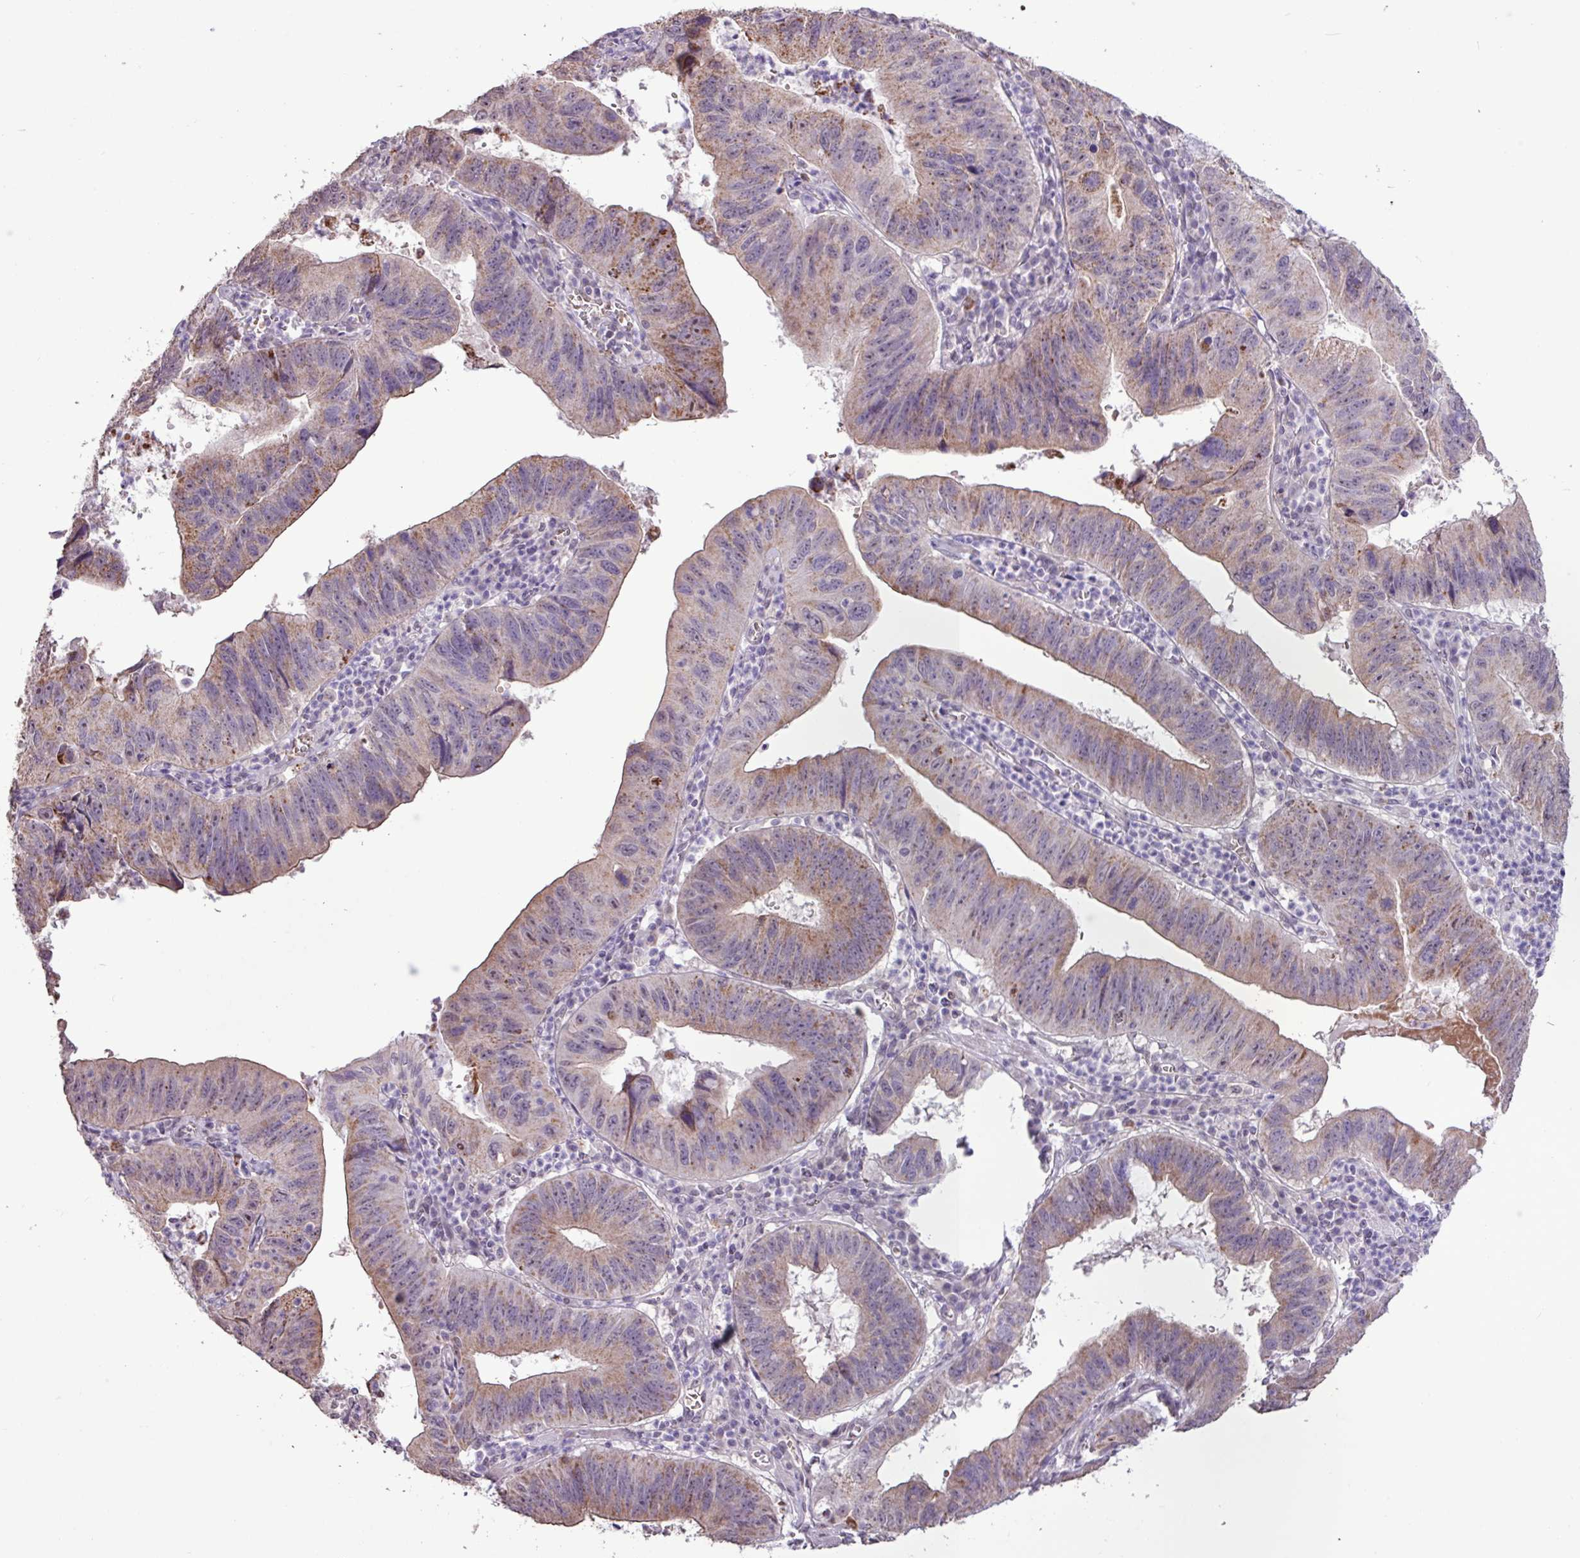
{"staining": {"intensity": "moderate", "quantity": "25%-75%", "location": "cytoplasmic/membranous"}, "tissue": "stomach cancer", "cell_type": "Tumor cells", "image_type": "cancer", "snomed": [{"axis": "morphology", "description": "Adenocarcinoma, NOS"}, {"axis": "topography", "description": "Stomach"}], "caption": "Immunohistochemical staining of adenocarcinoma (stomach) demonstrates medium levels of moderate cytoplasmic/membranous staining in about 25%-75% of tumor cells. The staining was performed using DAB (3,3'-diaminobenzidine), with brown indicating positive protein expression. Nuclei are stained blue with hematoxylin.", "gene": "L3MBTL3", "patient": {"sex": "male", "age": 59}}